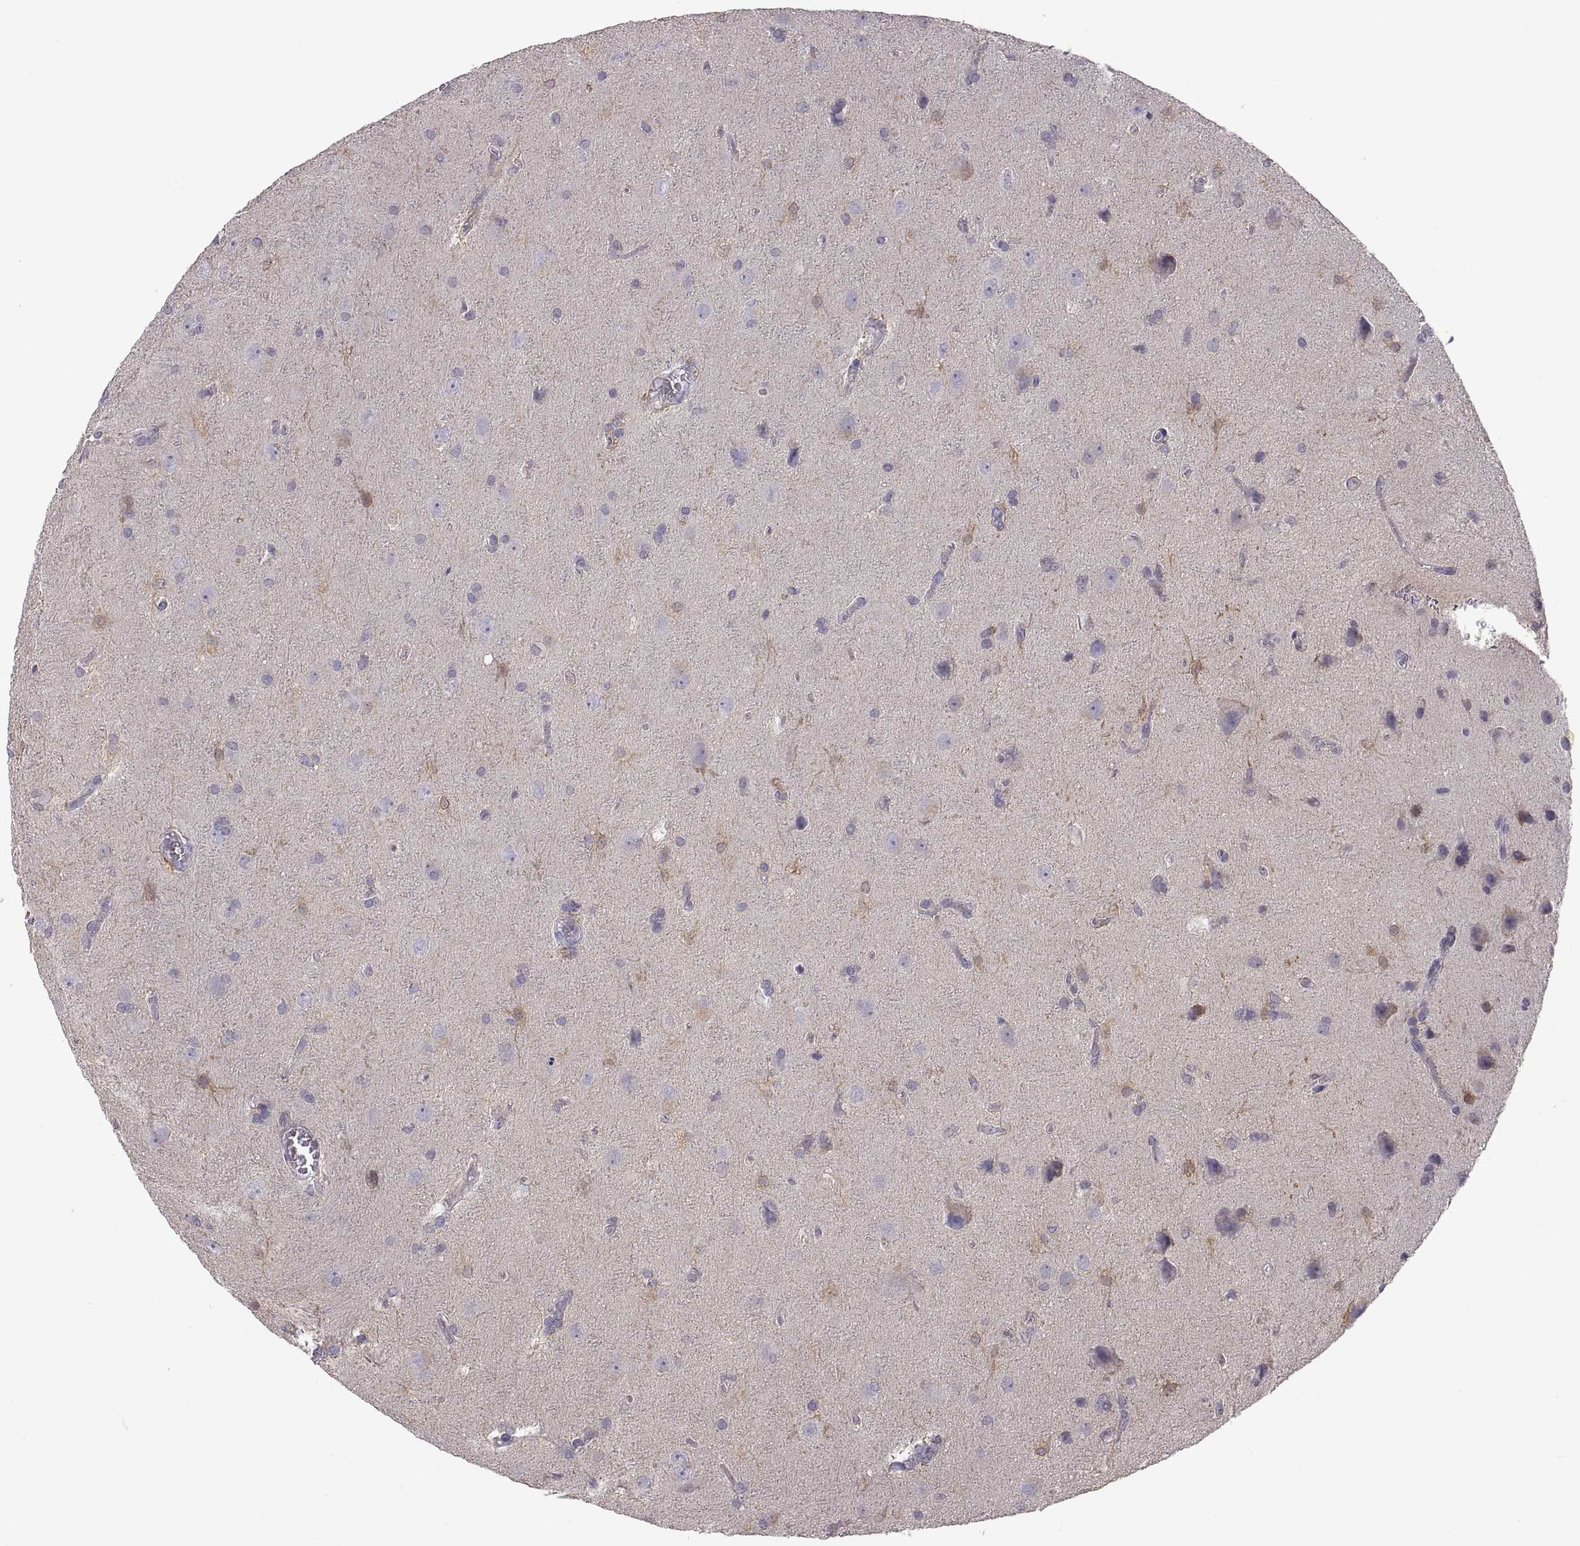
{"staining": {"intensity": "negative", "quantity": "none", "location": "none"}, "tissue": "glioma", "cell_type": "Tumor cells", "image_type": "cancer", "snomed": [{"axis": "morphology", "description": "Glioma, malignant, Low grade"}, {"axis": "topography", "description": "Brain"}], "caption": "High power microscopy photomicrograph of an IHC image of glioma, revealing no significant positivity in tumor cells.", "gene": "FGF9", "patient": {"sex": "male", "age": 58}}